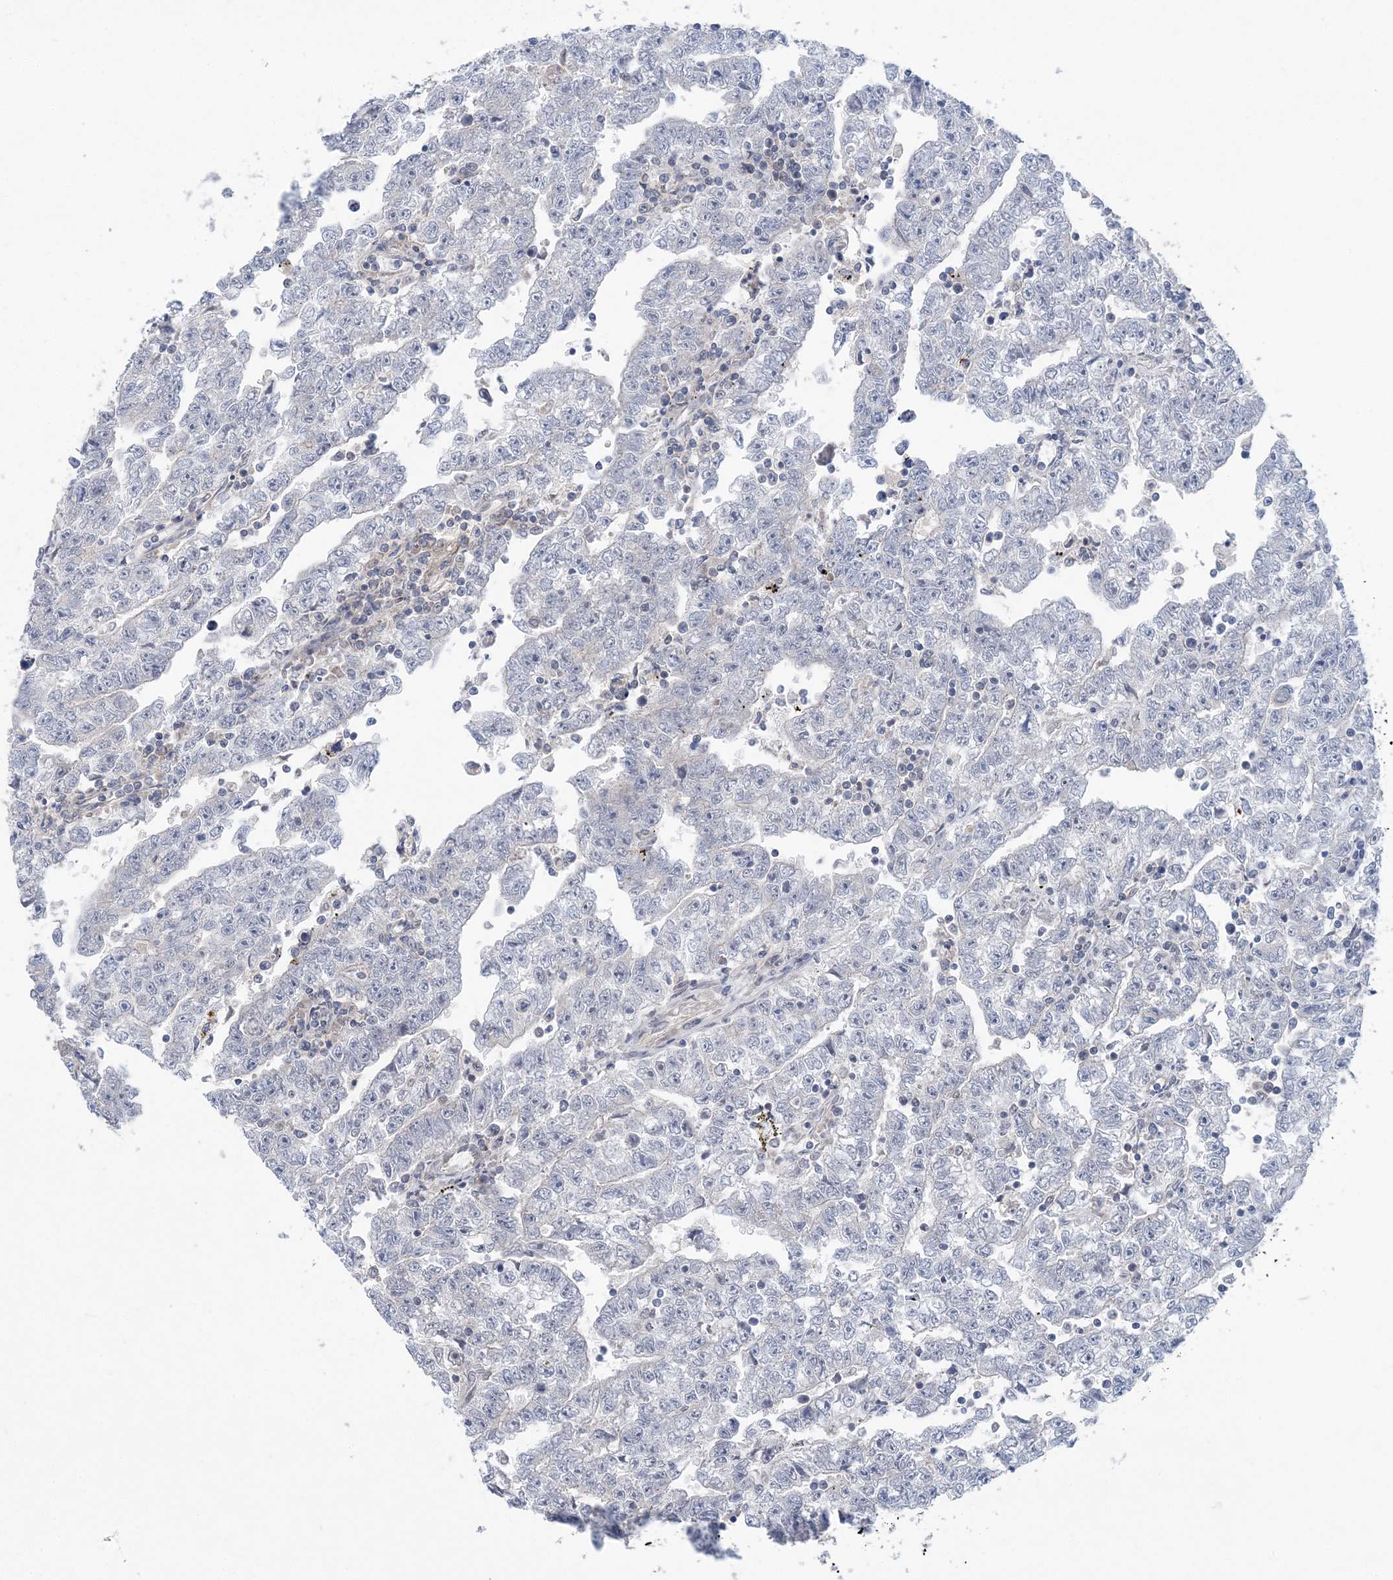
{"staining": {"intensity": "negative", "quantity": "none", "location": "none"}, "tissue": "testis cancer", "cell_type": "Tumor cells", "image_type": "cancer", "snomed": [{"axis": "morphology", "description": "Carcinoma, Embryonal, NOS"}, {"axis": "topography", "description": "Testis"}], "caption": "Immunohistochemical staining of testis embryonal carcinoma shows no significant staining in tumor cells.", "gene": "COPE", "patient": {"sex": "male", "age": 25}}